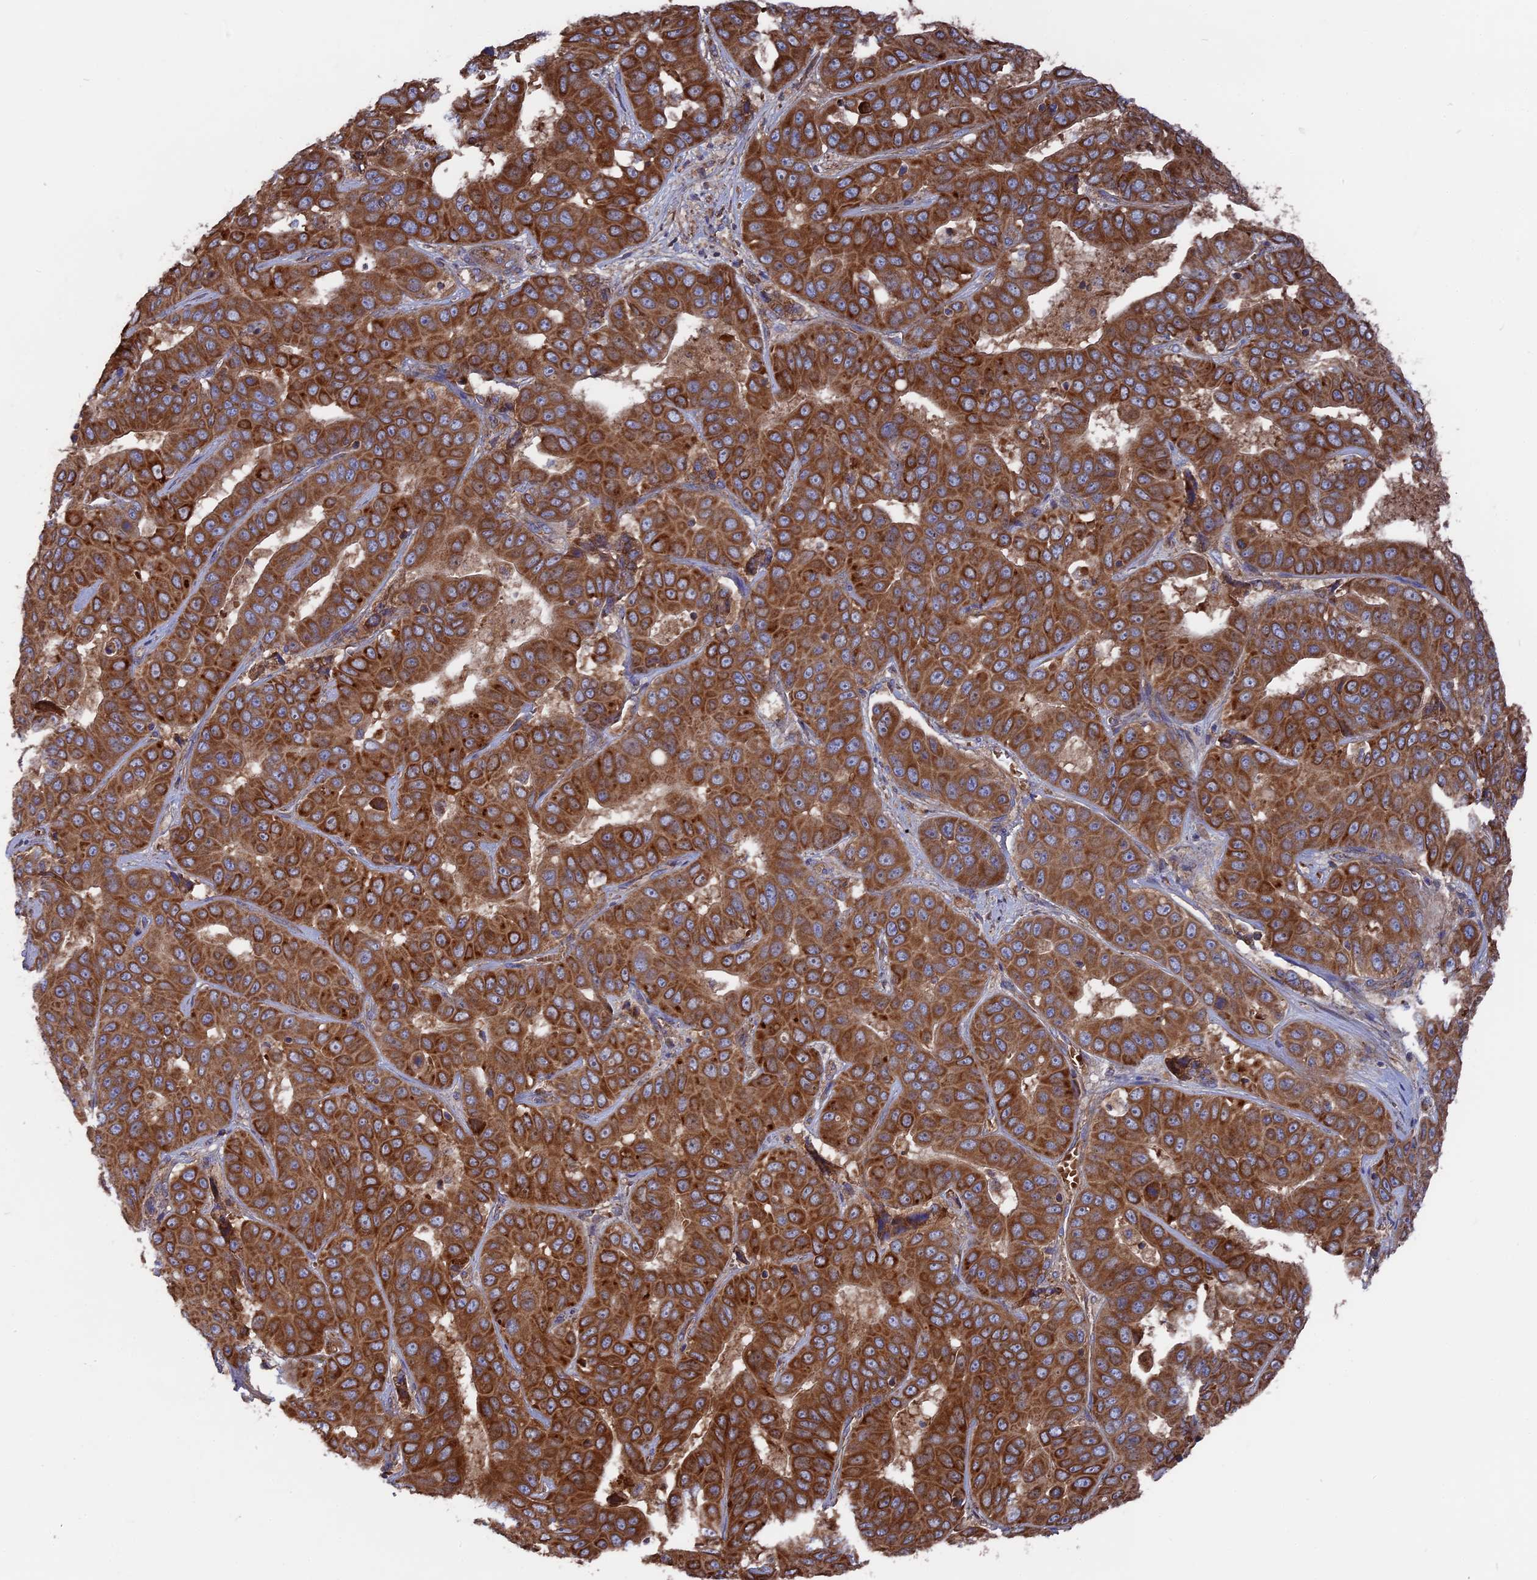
{"staining": {"intensity": "strong", "quantity": ">75%", "location": "cytoplasmic/membranous"}, "tissue": "liver cancer", "cell_type": "Tumor cells", "image_type": "cancer", "snomed": [{"axis": "morphology", "description": "Cholangiocarcinoma"}, {"axis": "topography", "description": "Liver"}], "caption": "Immunohistochemistry (DAB) staining of liver cholangiocarcinoma displays strong cytoplasmic/membranous protein staining in approximately >75% of tumor cells.", "gene": "TELO2", "patient": {"sex": "female", "age": 52}}